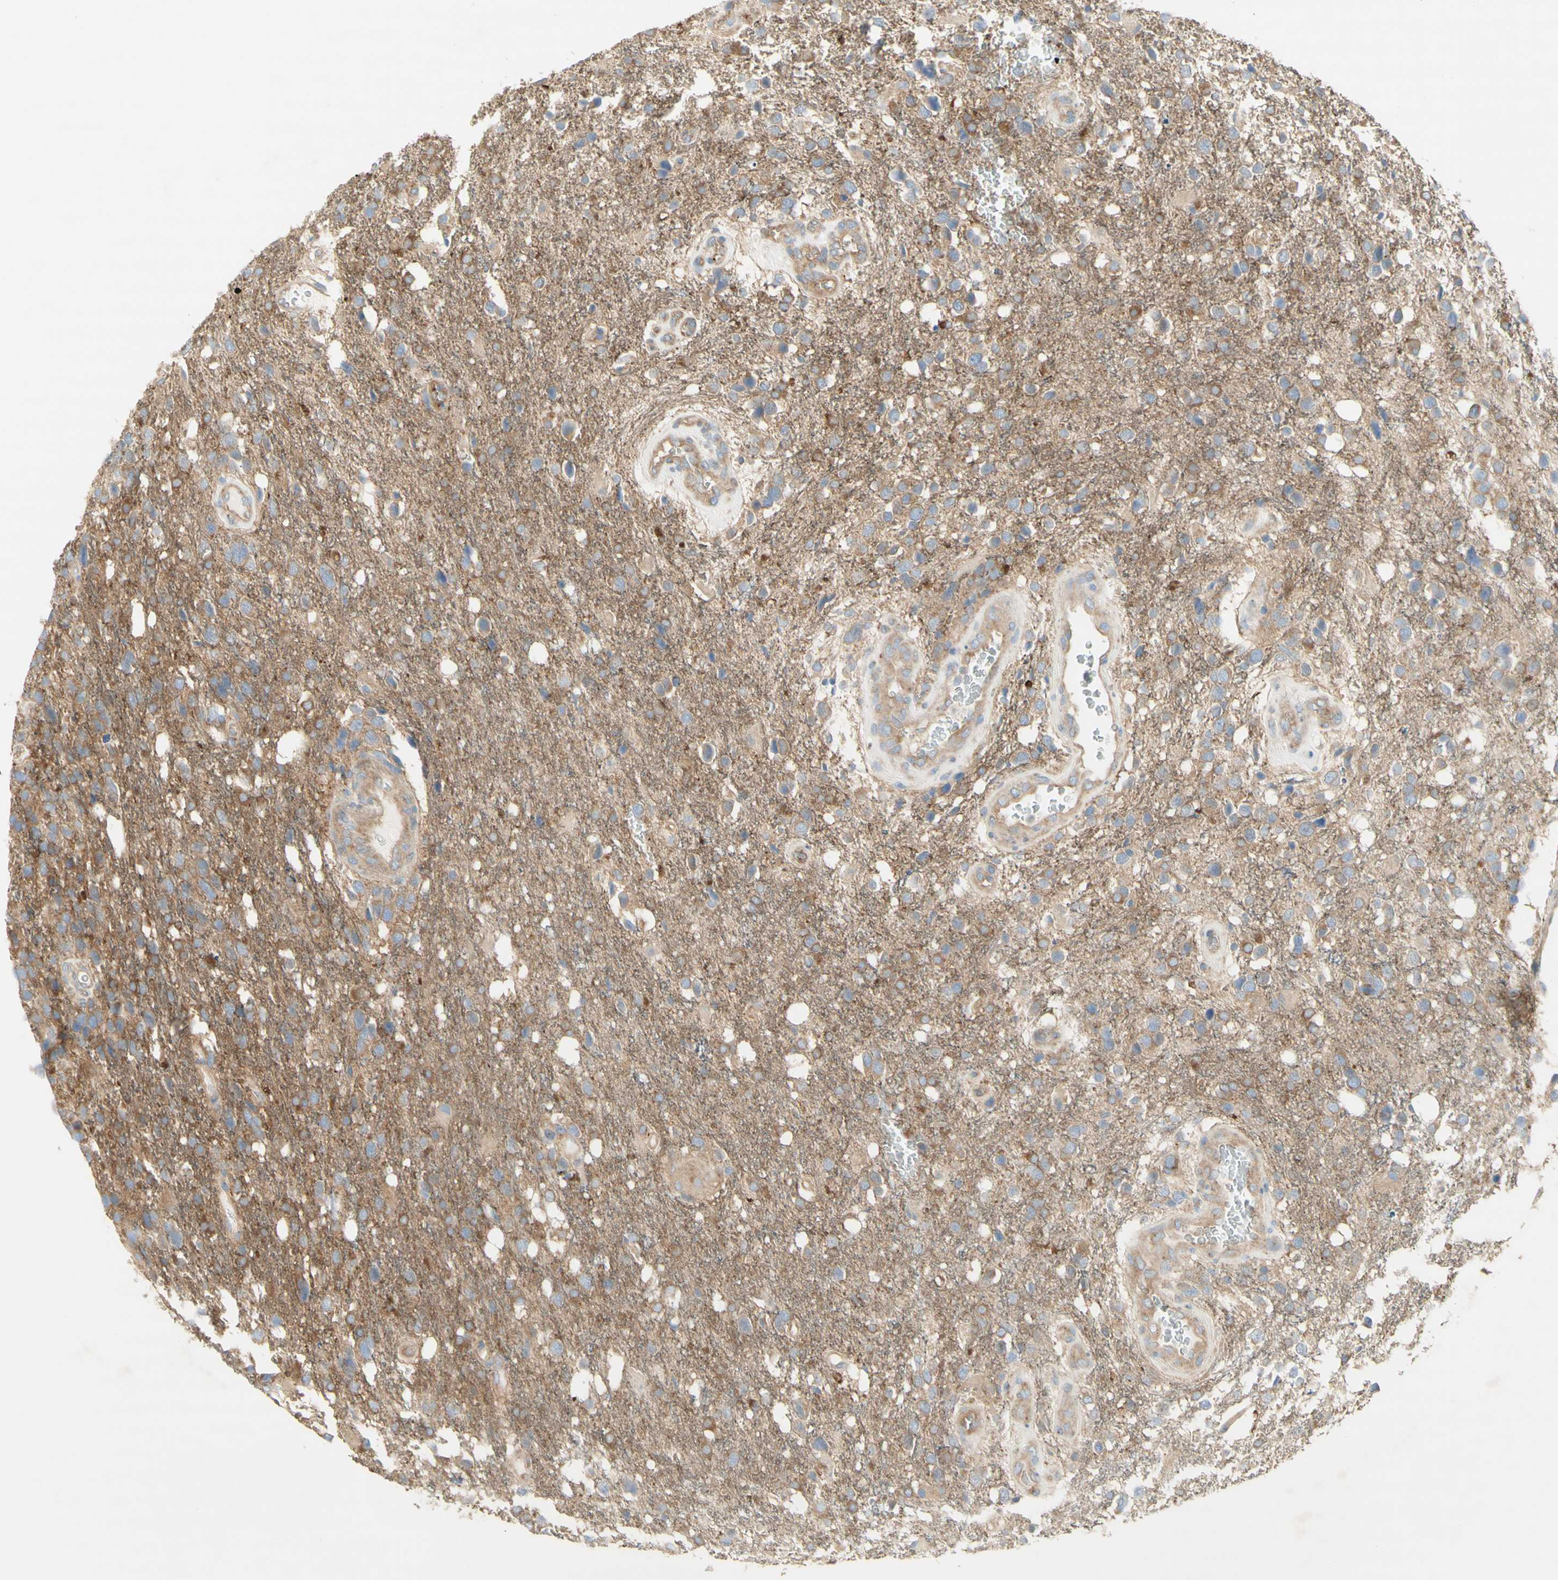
{"staining": {"intensity": "negative", "quantity": "none", "location": "none"}, "tissue": "glioma", "cell_type": "Tumor cells", "image_type": "cancer", "snomed": [{"axis": "morphology", "description": "Glioma, malignant, High grade"}, {"axis": "topography", "description": "Brain"}], "caption": "High power microscopy histopathology image of an immunohistochemistry (IHC) photomicrograph of glioma, revealing no significant expression in tumor cells. (Stains: DAB immunohistochemistry (IHC) with hematoxylin counter stain, Microscopy: brightfield microscopy at high magnification).", "gene": "DYNC1H1", "patient": {"sex": "female", "age": 58}}